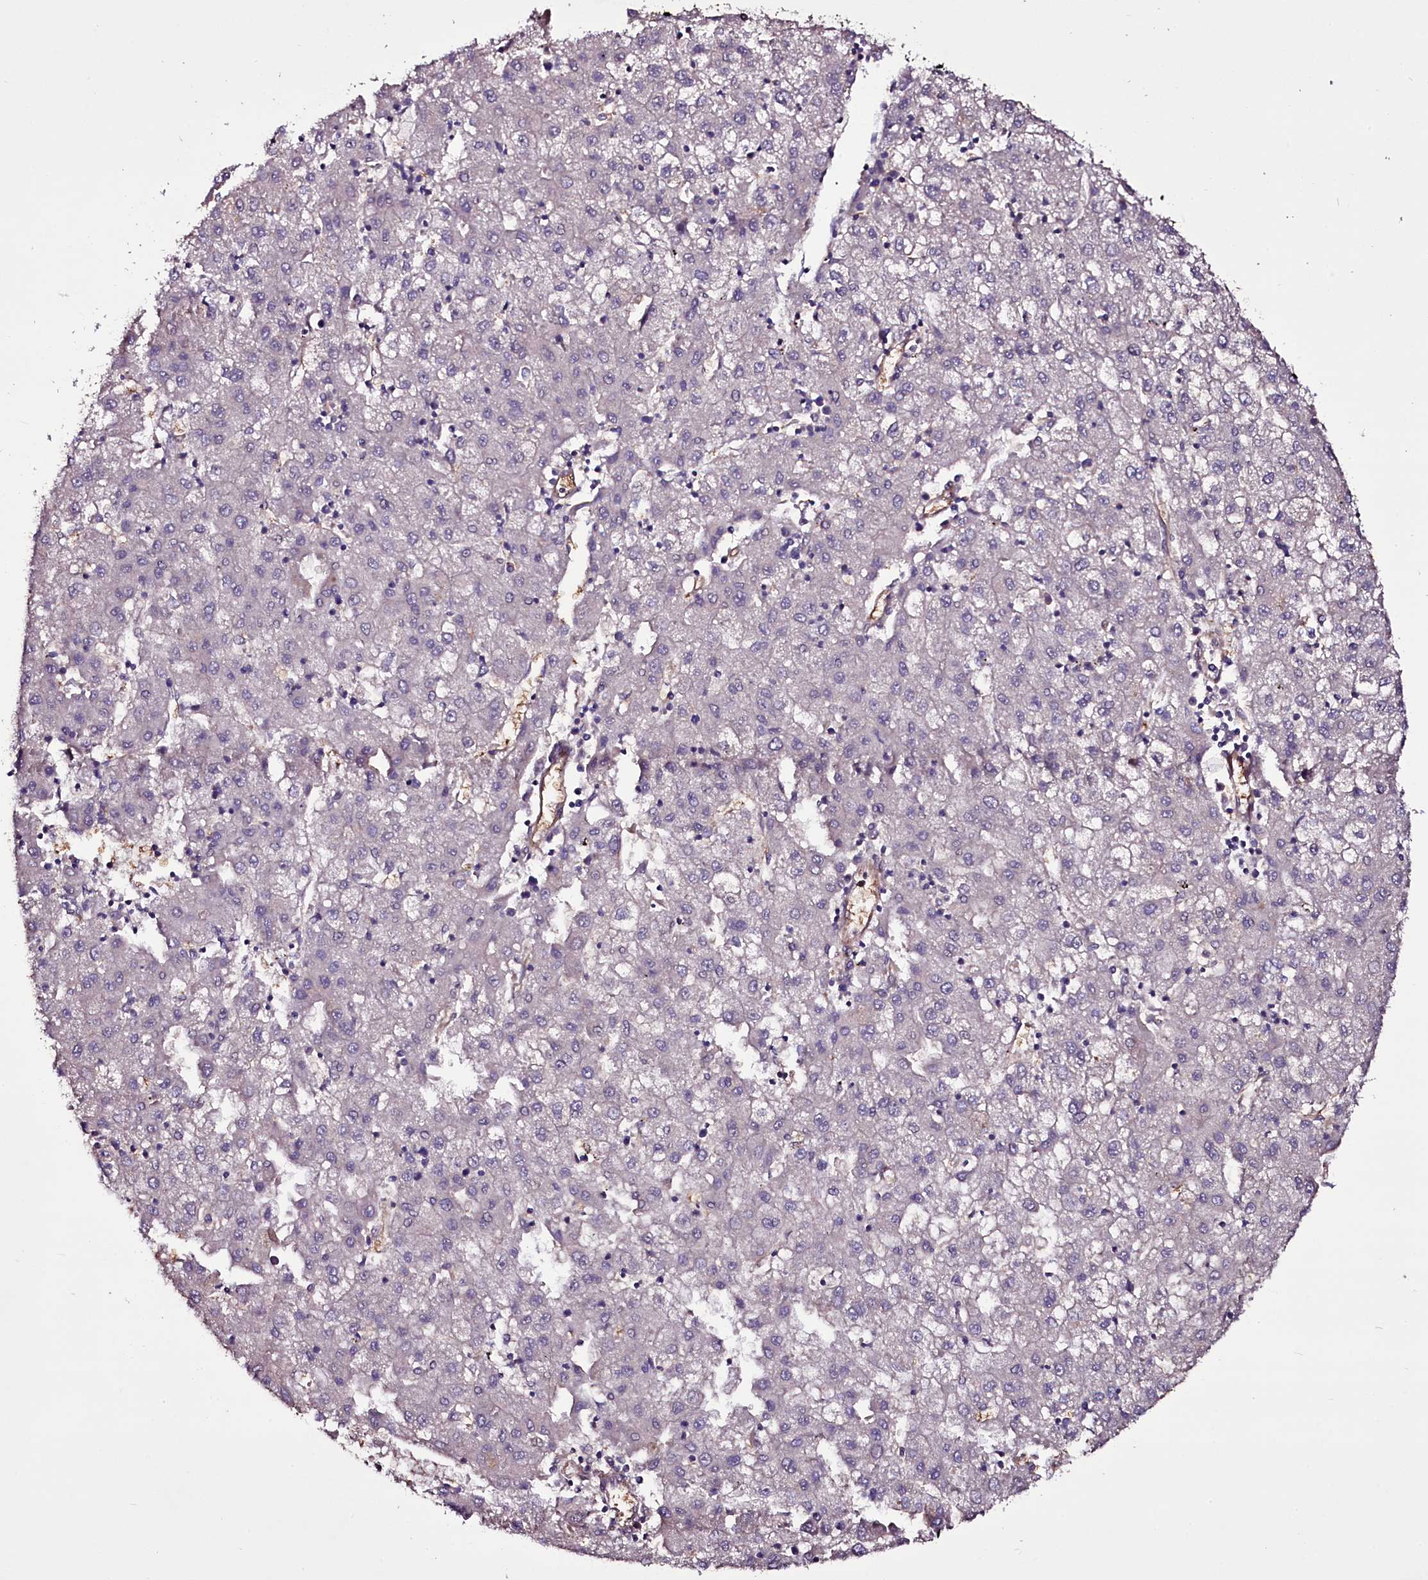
{"staining": {"intensity": "negative", "quantity": "none", "location": "none"}, "tissue": "liver cancer", "cell_type": "Tumor cells", "image_type": "cancer", "snomed": [{"axis": "morphology", "description": "Carcinoma, Hepatocellular, NOS"}, {"axis": "topography", "description": "Liver"}], "caption": "Tumor cells show no significant protein staining in liver hepatocellular carcinoma. Nuclei are stained in blue.", "gene": "MEX3C", "patient": {"sex": "male", "age": 72}}